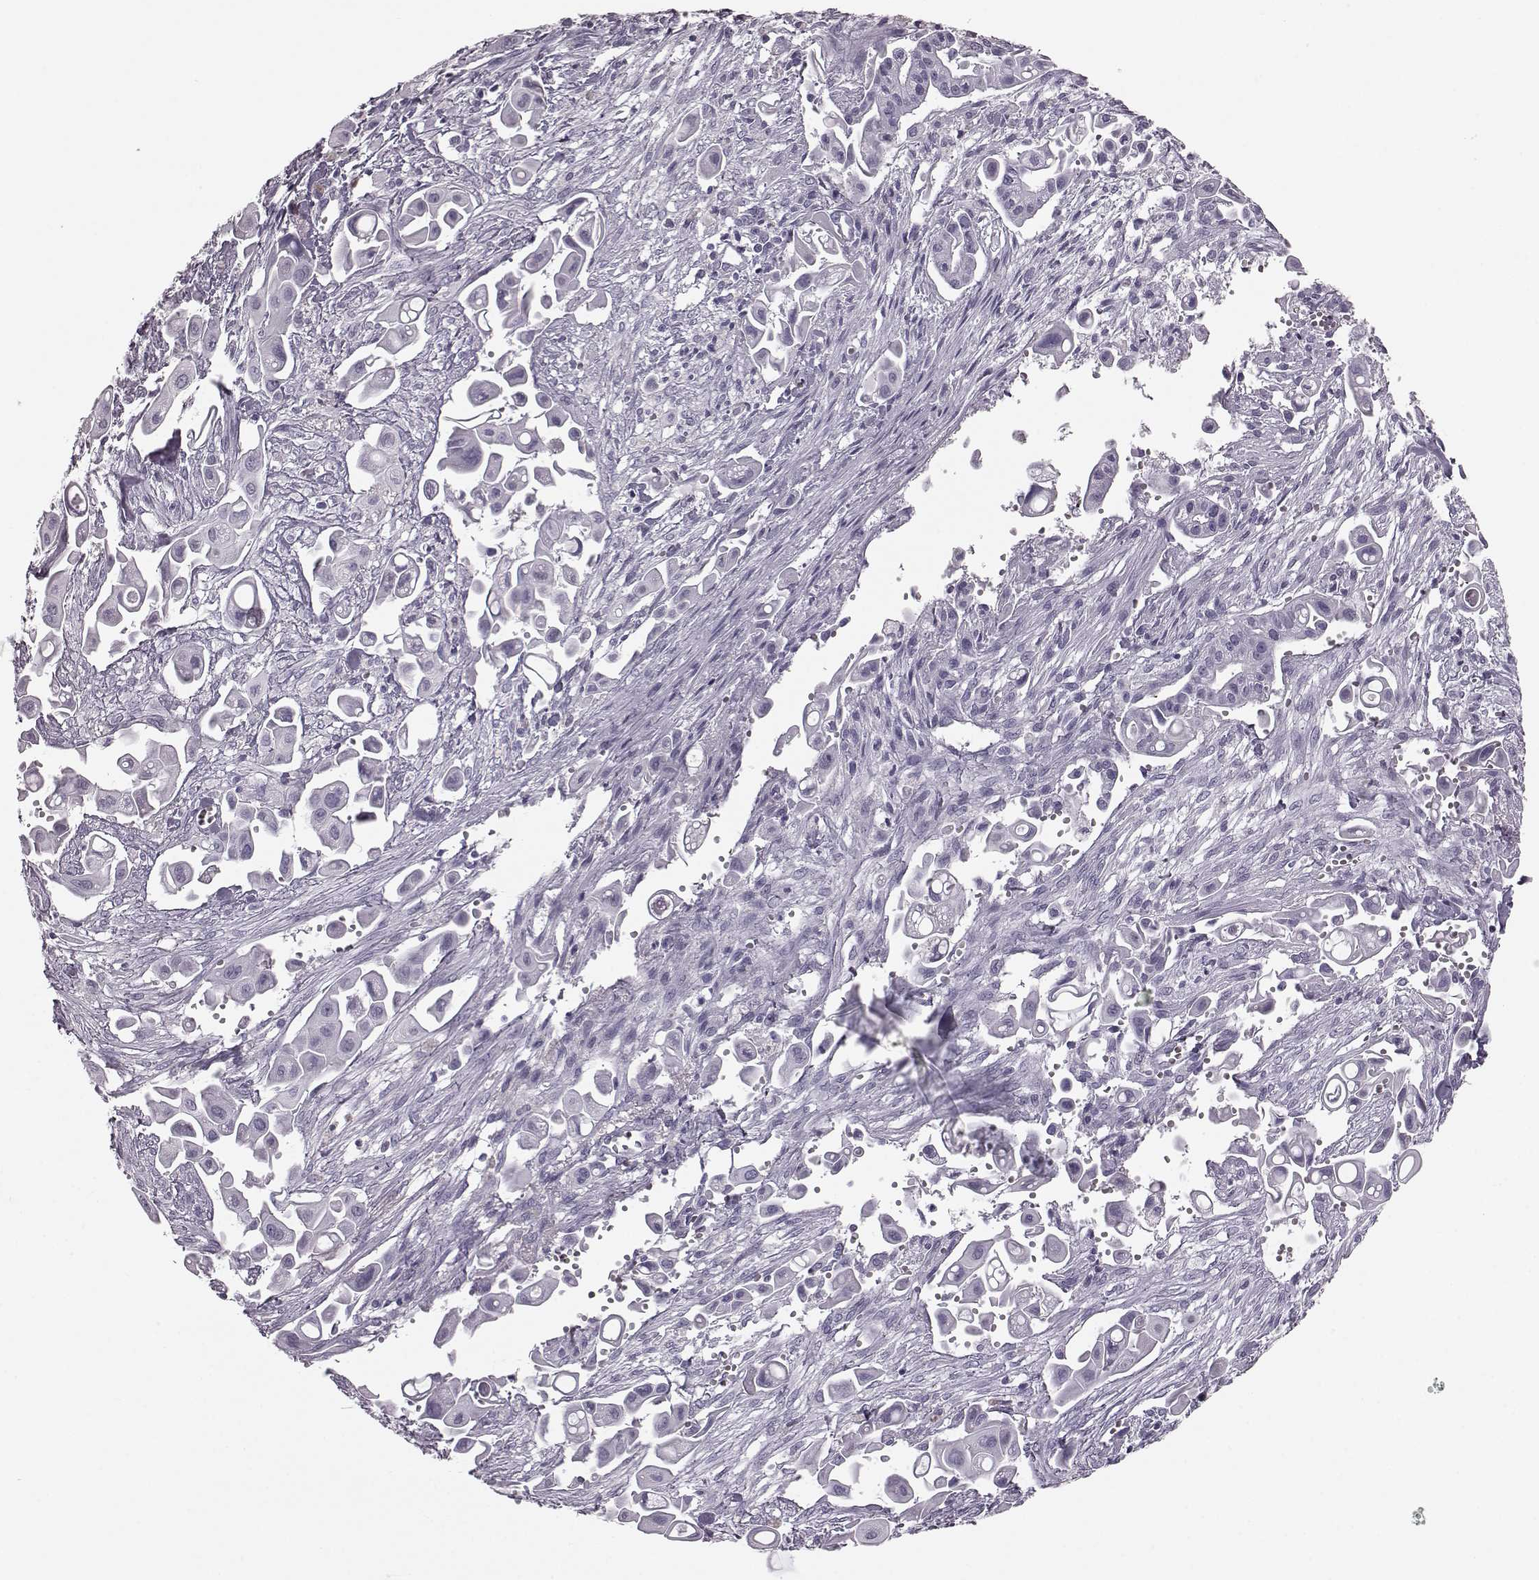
{"staining": {"intensity": "negative", "quantity": "none", "location": "none"}, "tissue": "pancreatic cancer", "cell_type": "Tumor cells", "image_type": "cancer", "snomed": [{"axis": "morphology", "description": "Adenocarcinoma, NOS"}, {"axis": "topography", "description": "Pancreas"}], "caption": "IHC histopathology image of neoplastic tissue: human pancreatic cancer (adenocarcinoma) stained with DAB (3,3'-diaminobenzidine) reveals no significant protein expression in tumor cells.", "gene": "JSRP1", "patient": {"sex": "male", "age": 50}}